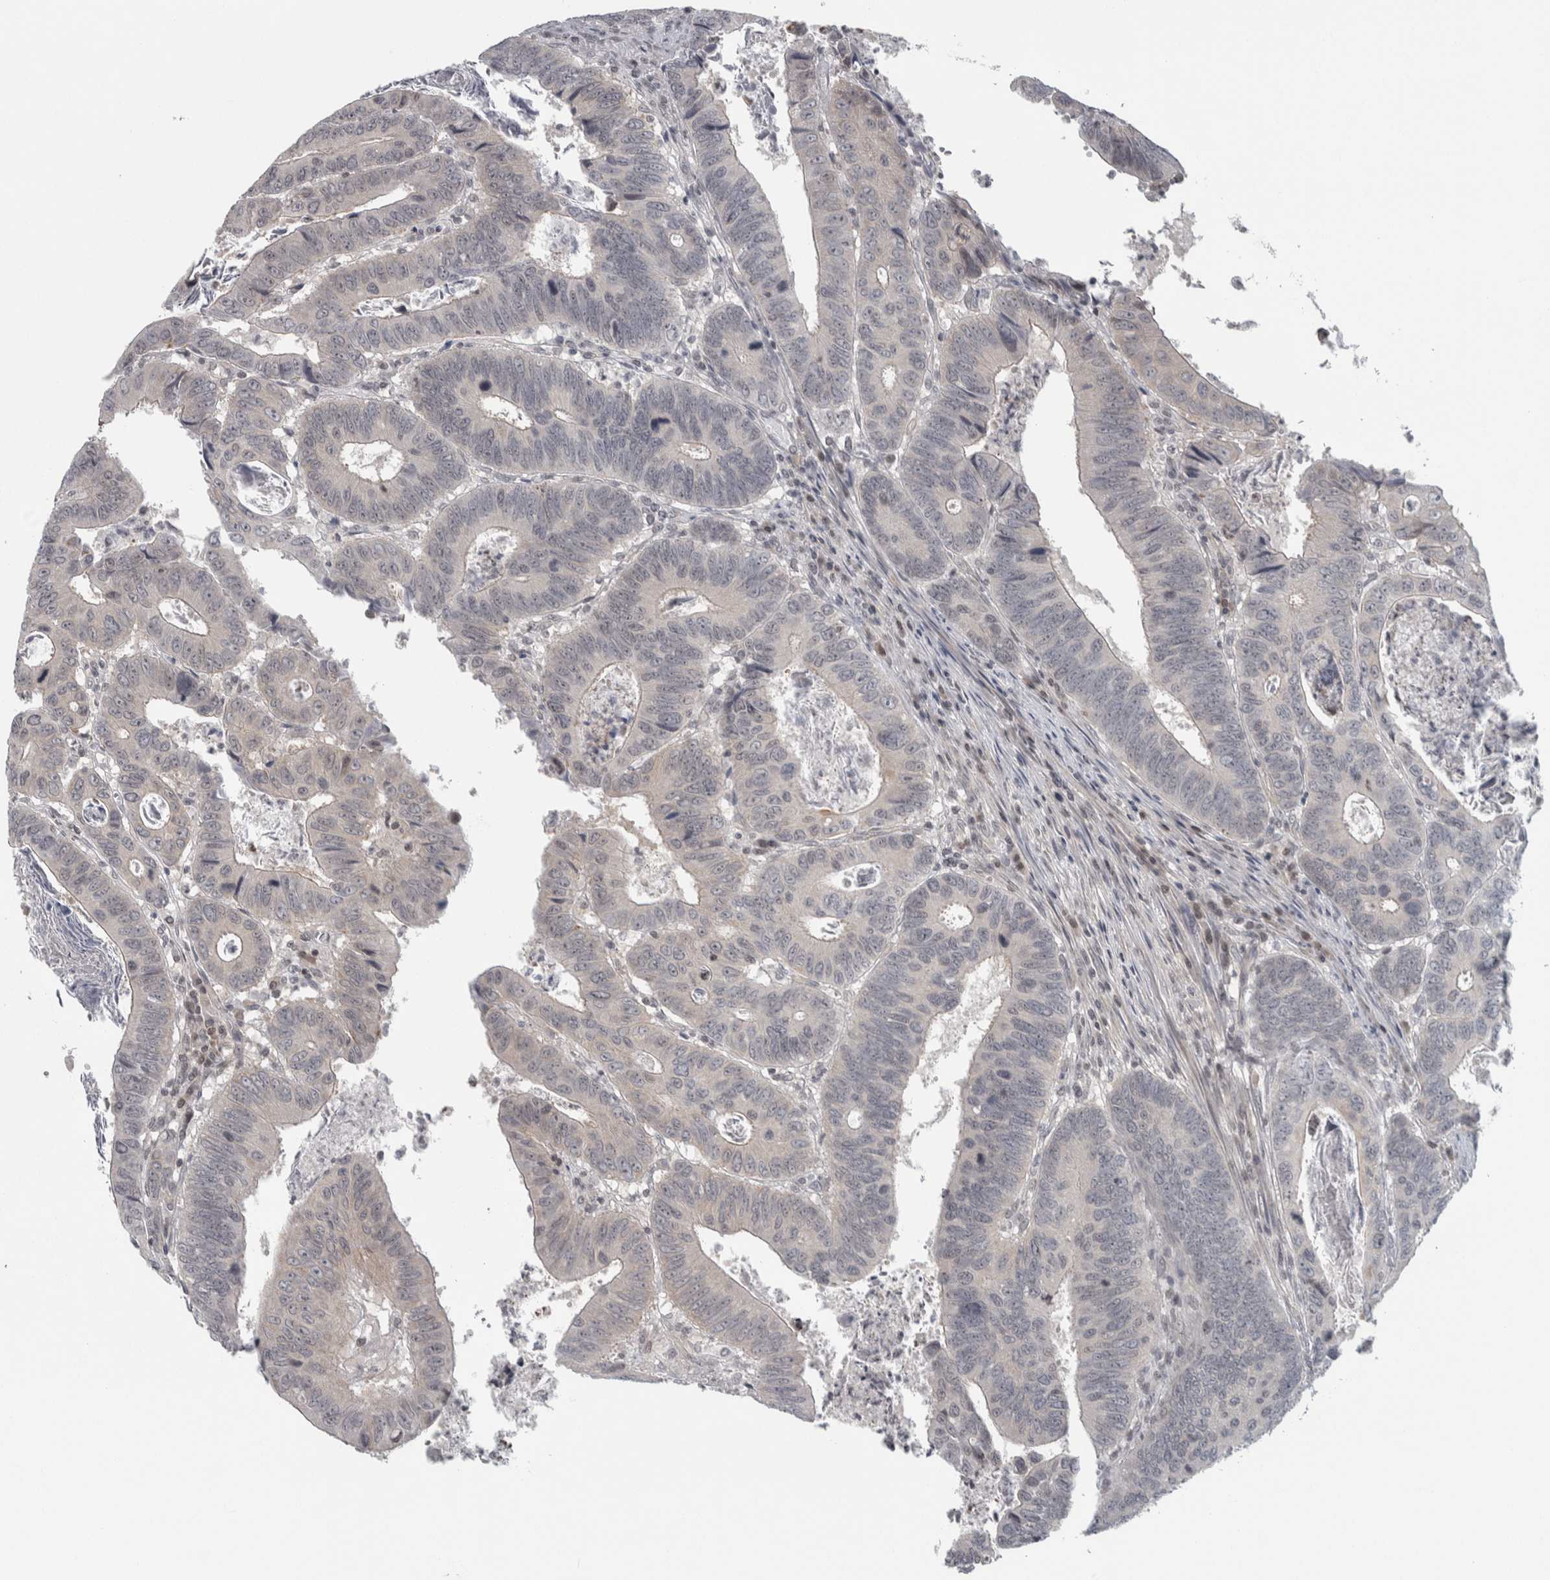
{"staining": {"intensity": "negative", "quantity": "none", "location": "none"}, "tissue": "colorectal cancer", "cell_type": "Tumor cells", "image_type": "cancer", "snomed": [{"axis": "morphology", "description": "Adenocarcinoma, NOS"}, {"axis": "topography", "description": "Colon"}], "caption": "Protein analysis of colorectal adenocarcinoma exhibits no significant expression in tumor cells.", "gene": "CWC27", "patient": {"sex": "male", "age": 72}}